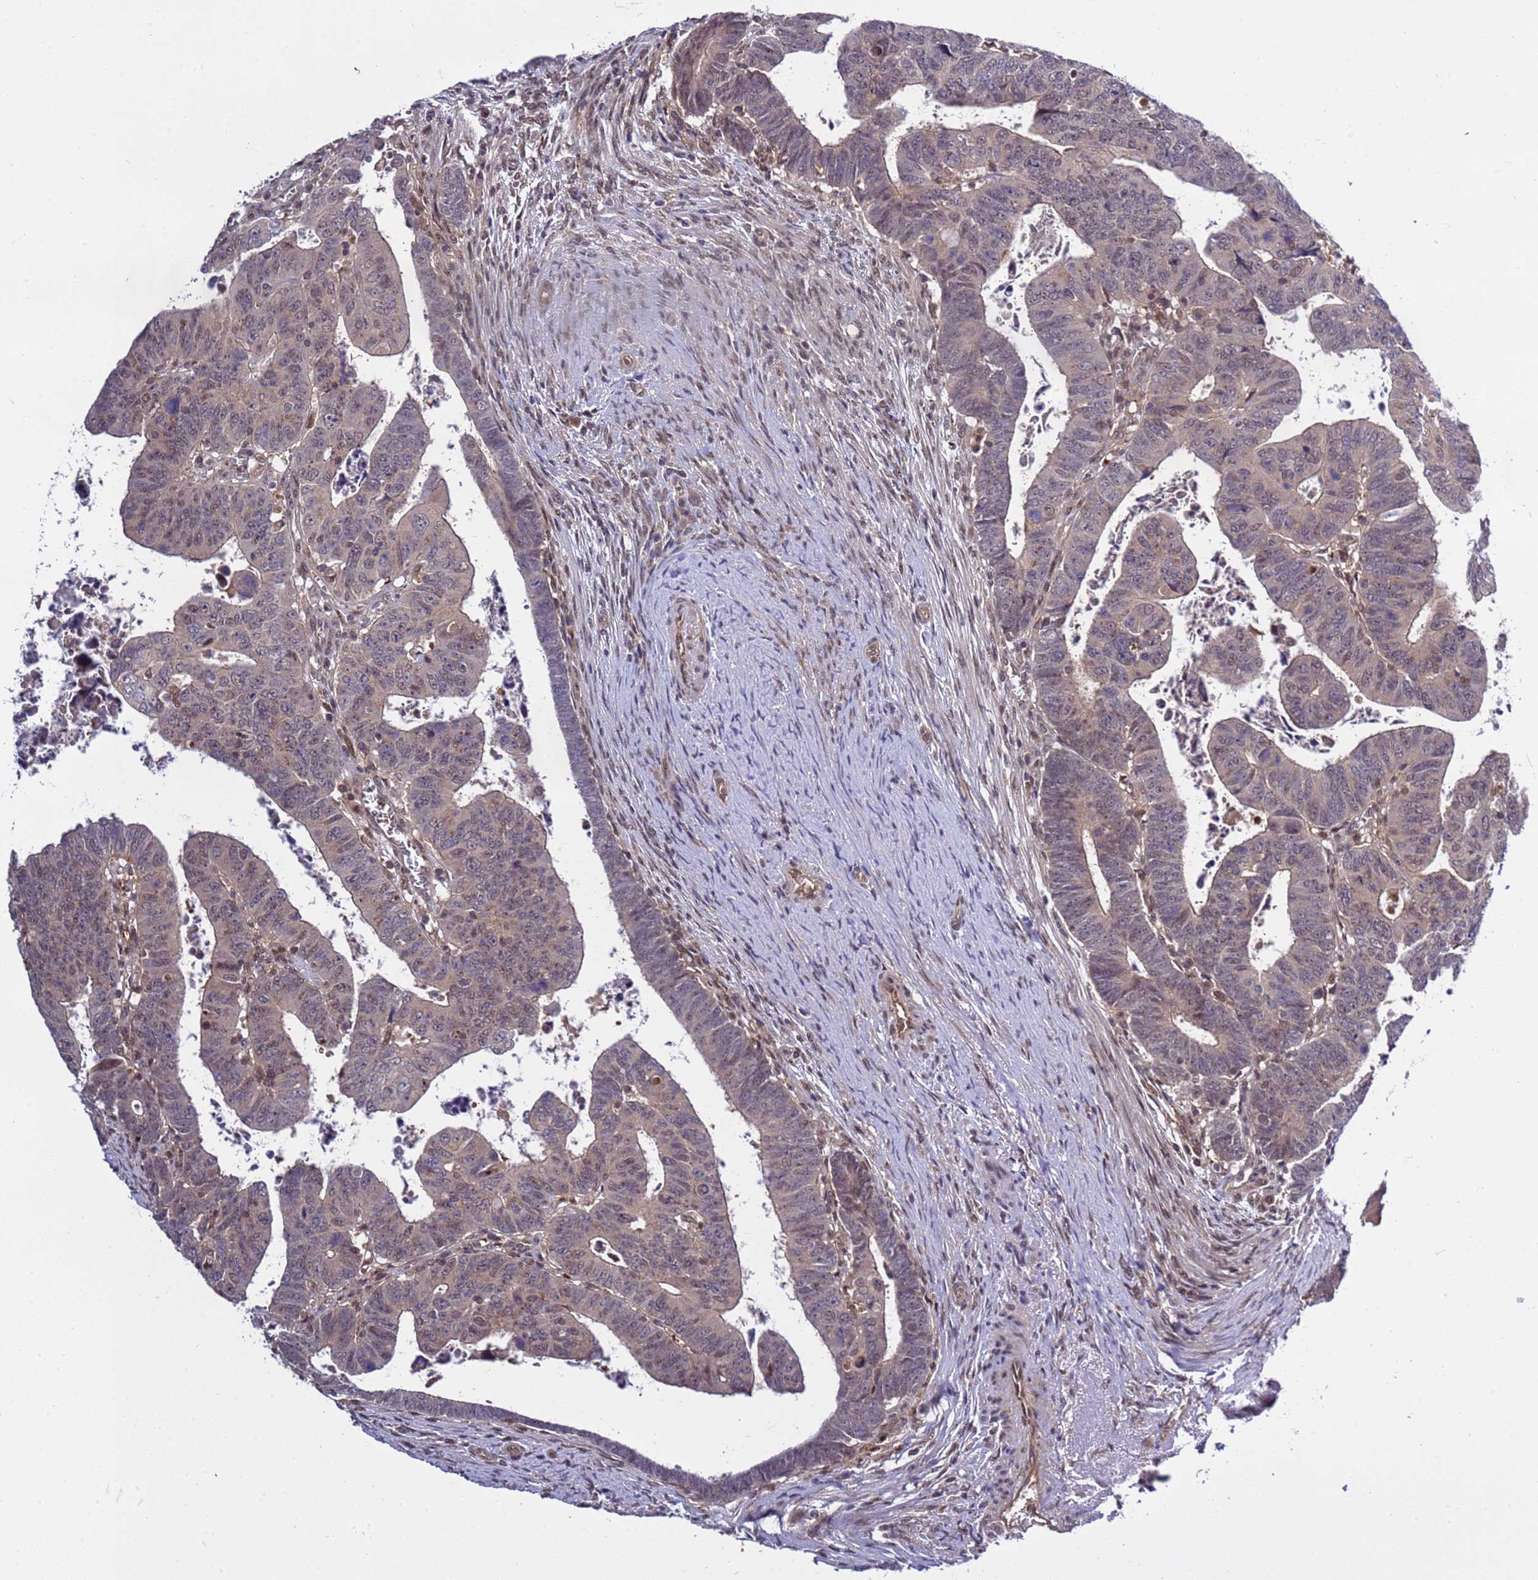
{"staining": {"intensity": "weak", "quantity": "25%-75%", "location": "cytoplasmic/membranous,nuclear"}, "tissue": "colorectal cancer", "cell_type": "Tumor cells", "image_type": "cancer", "snomed": [{"axis": "morphology", "description": "Normal tissue, NOS"}, {"axis": "morphology", "description": "Adenocarcinoma, NOS"}, {"axis": "topography", "description": "Rectum"}], "caption": "Human colorectal cancer stained with a protein marker exhibits weak staining in tumor cells.", "gene": "GEN1", "patient": {"sex": "female", "age": 65}}